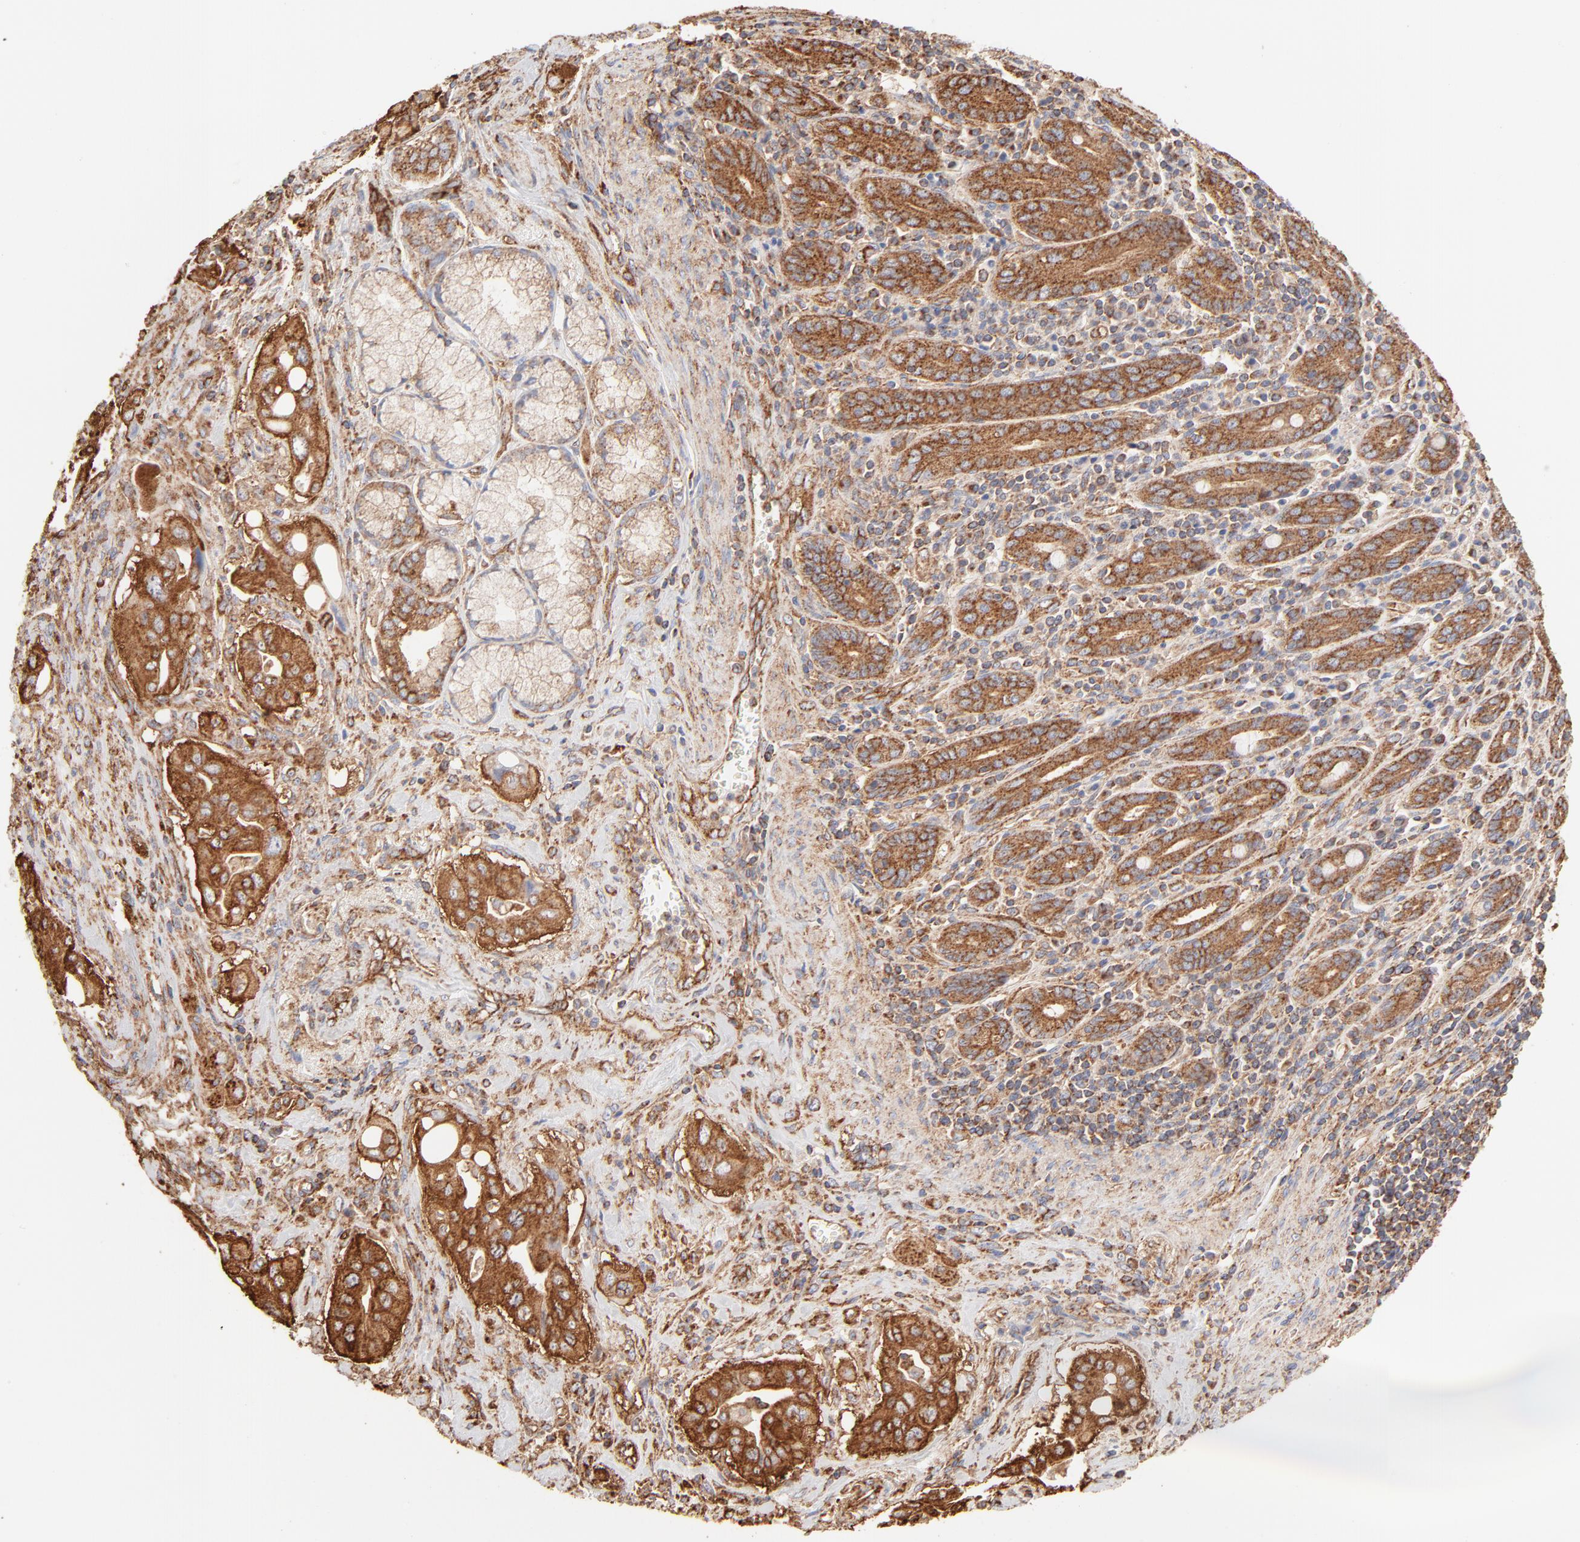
{"staining": {"intensity": "strong", "quantity": ">75%", "location": "cytoplasmic/membranous"}, "tissue": "pancreatic cancer", "cell_type": "Tumor cells", "image_type": "cancer", "snomed": [{"axis": "morphology", "description": "Adenocarcinoma, NOS"}, {"axis": "topography", "description": "Pancreas"}], "caption": "Immunohistochemistry (IHC) (DAB (3,3'-diaminobenzidine)) staining of human pancreatic adenocarcinoma reveals strong cytoplasmic/membranous protein staining in approximately >75% of tumor cells.", "gene": "CLTB", "patient": {"sex": "male", "age": 77}}